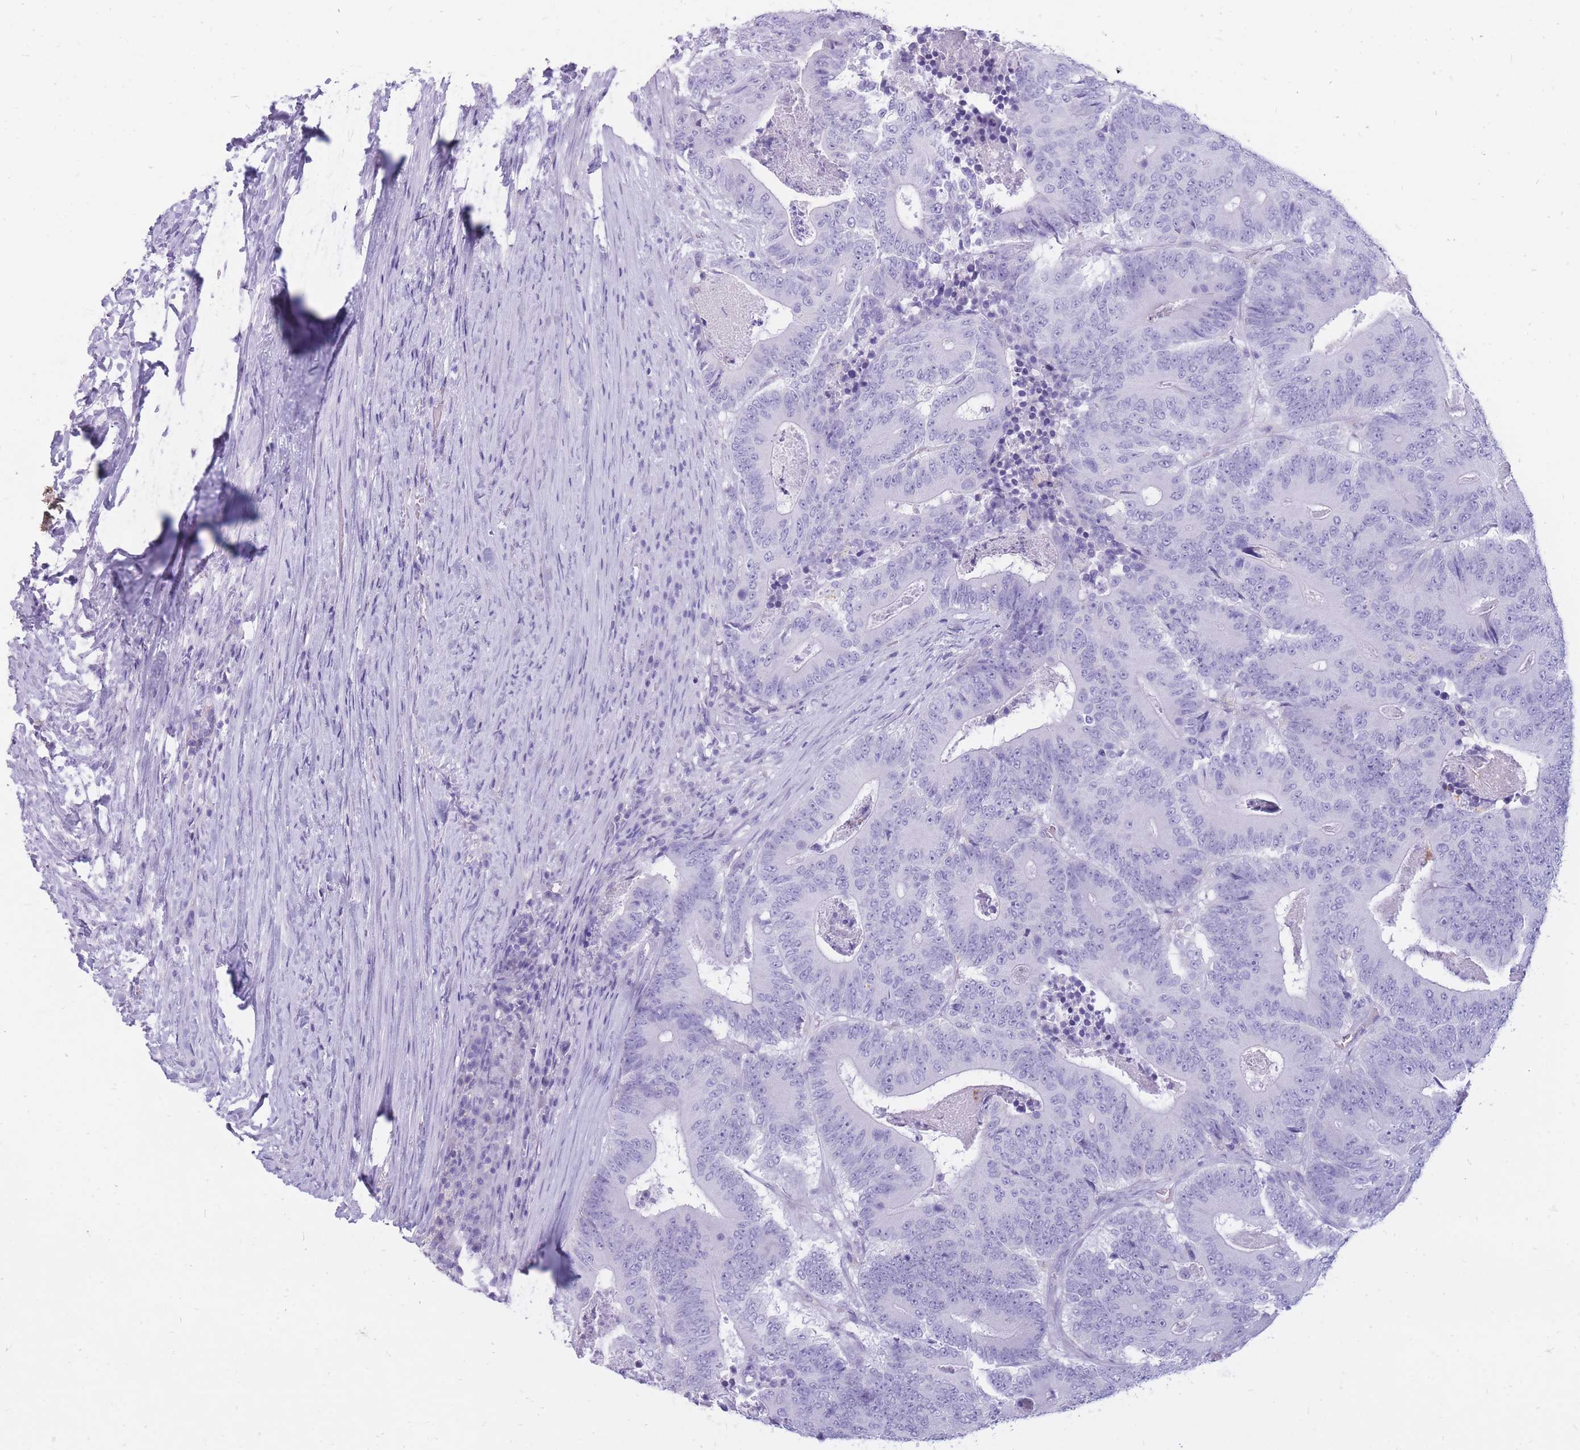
{"staining": {"intensity": "negative", "quantity": "none", "location": "none"}, "tissue": "colorectal cancer", "cell_type": "Tumor cells", "image_type": "cancer", "snomed": [{"axis": "morphology", "description": "Adenocarcinoma, NOS"}, {"axis": "topography", "description": "Colon"}], "caption": "Tumor cells are negative for brown protein staining in colorectal adenocarcinoma.", "gene": "CYP21A2", "patient": {"sex": "male", "age": 83}}